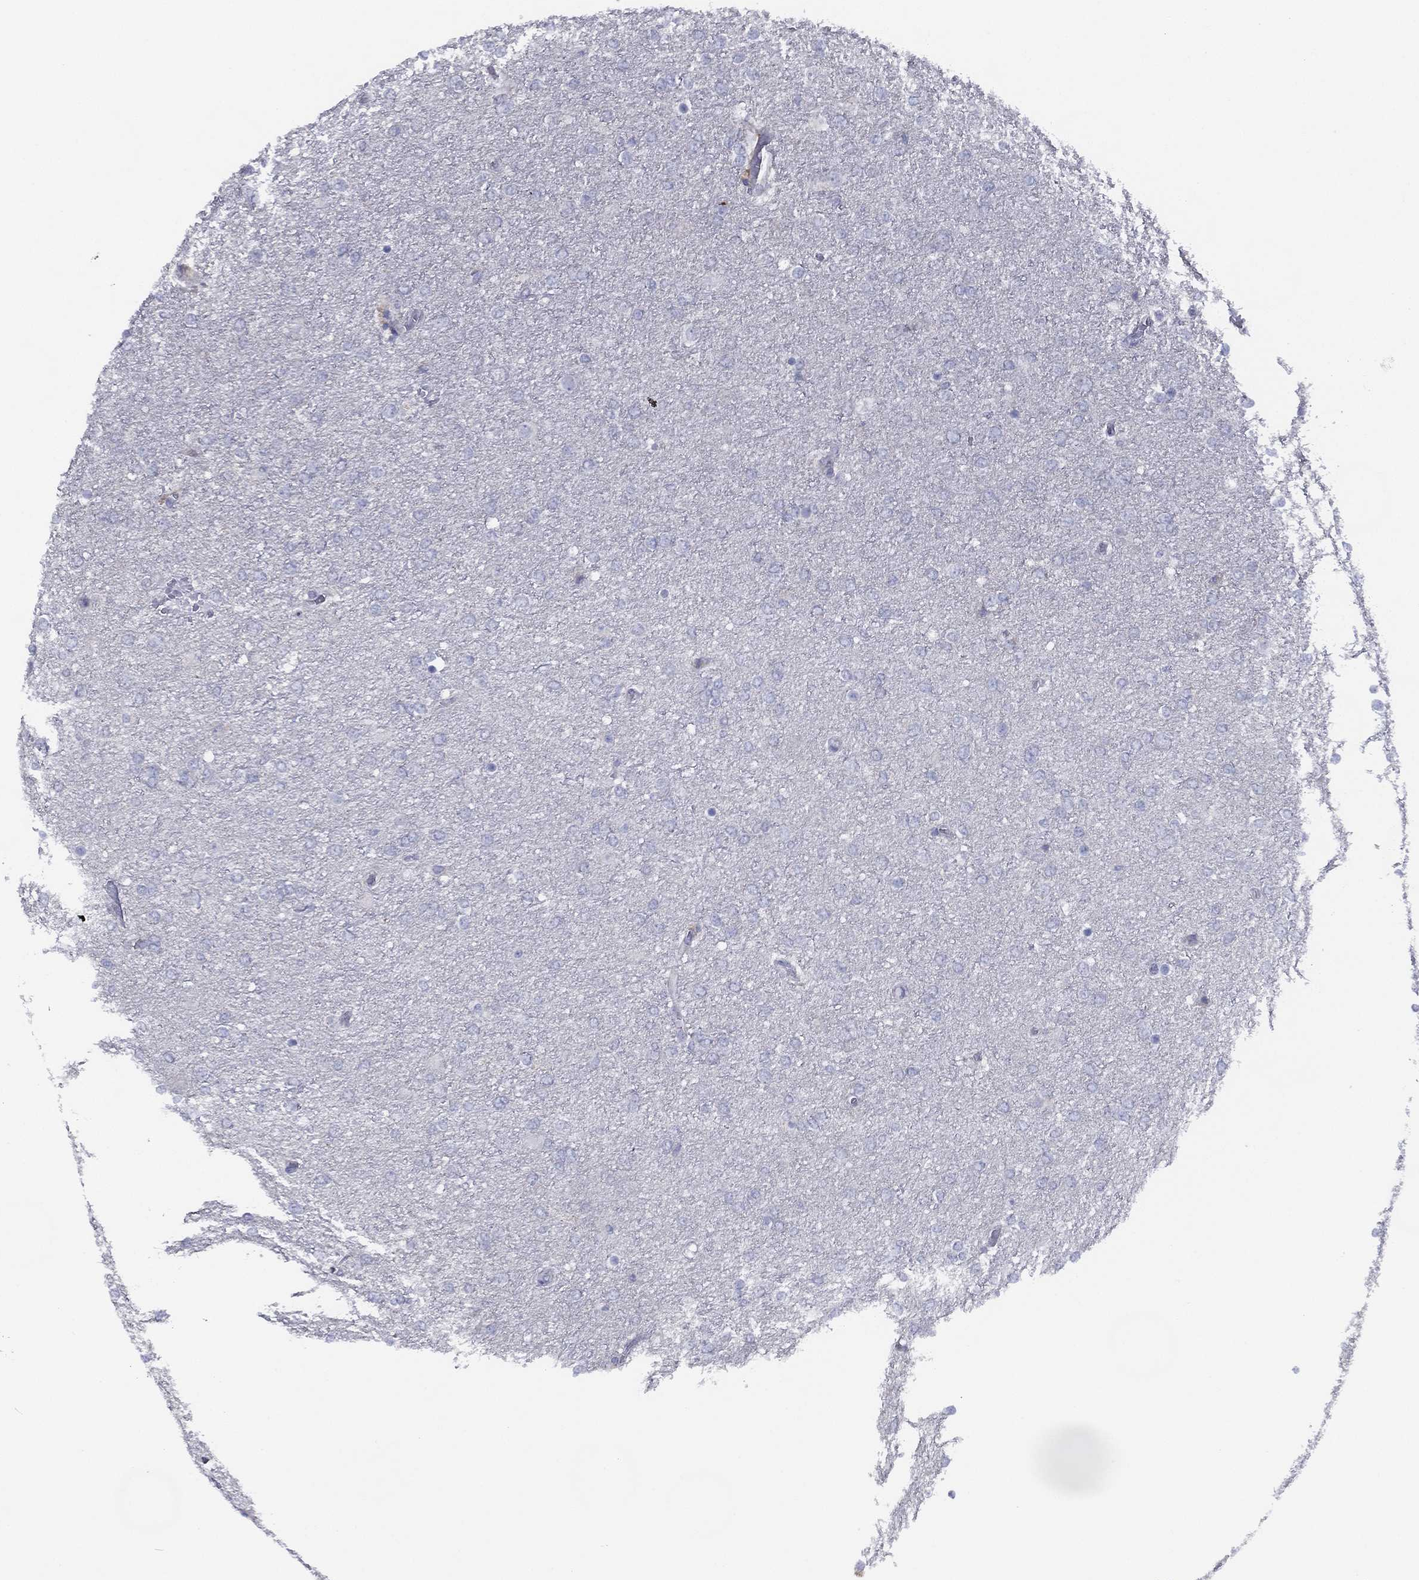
{"staining": {"intensity": "negative", "quantity": "none", "location": "none"}, "tissue": "glioma", "cell_type": "Tumor cells", "image_type": "cancer", "snomed": [{"axis": "morphology", "description": "Glioma, malignant, High grade"}, {"axis": "topography", "description": "Brain"}], "caption": "The photomicrograph shows no staining of tumor cells in high-grade glioma (malignant).", "gene": "ZNF223", "patient": {"sex": "female", "age": 61}}